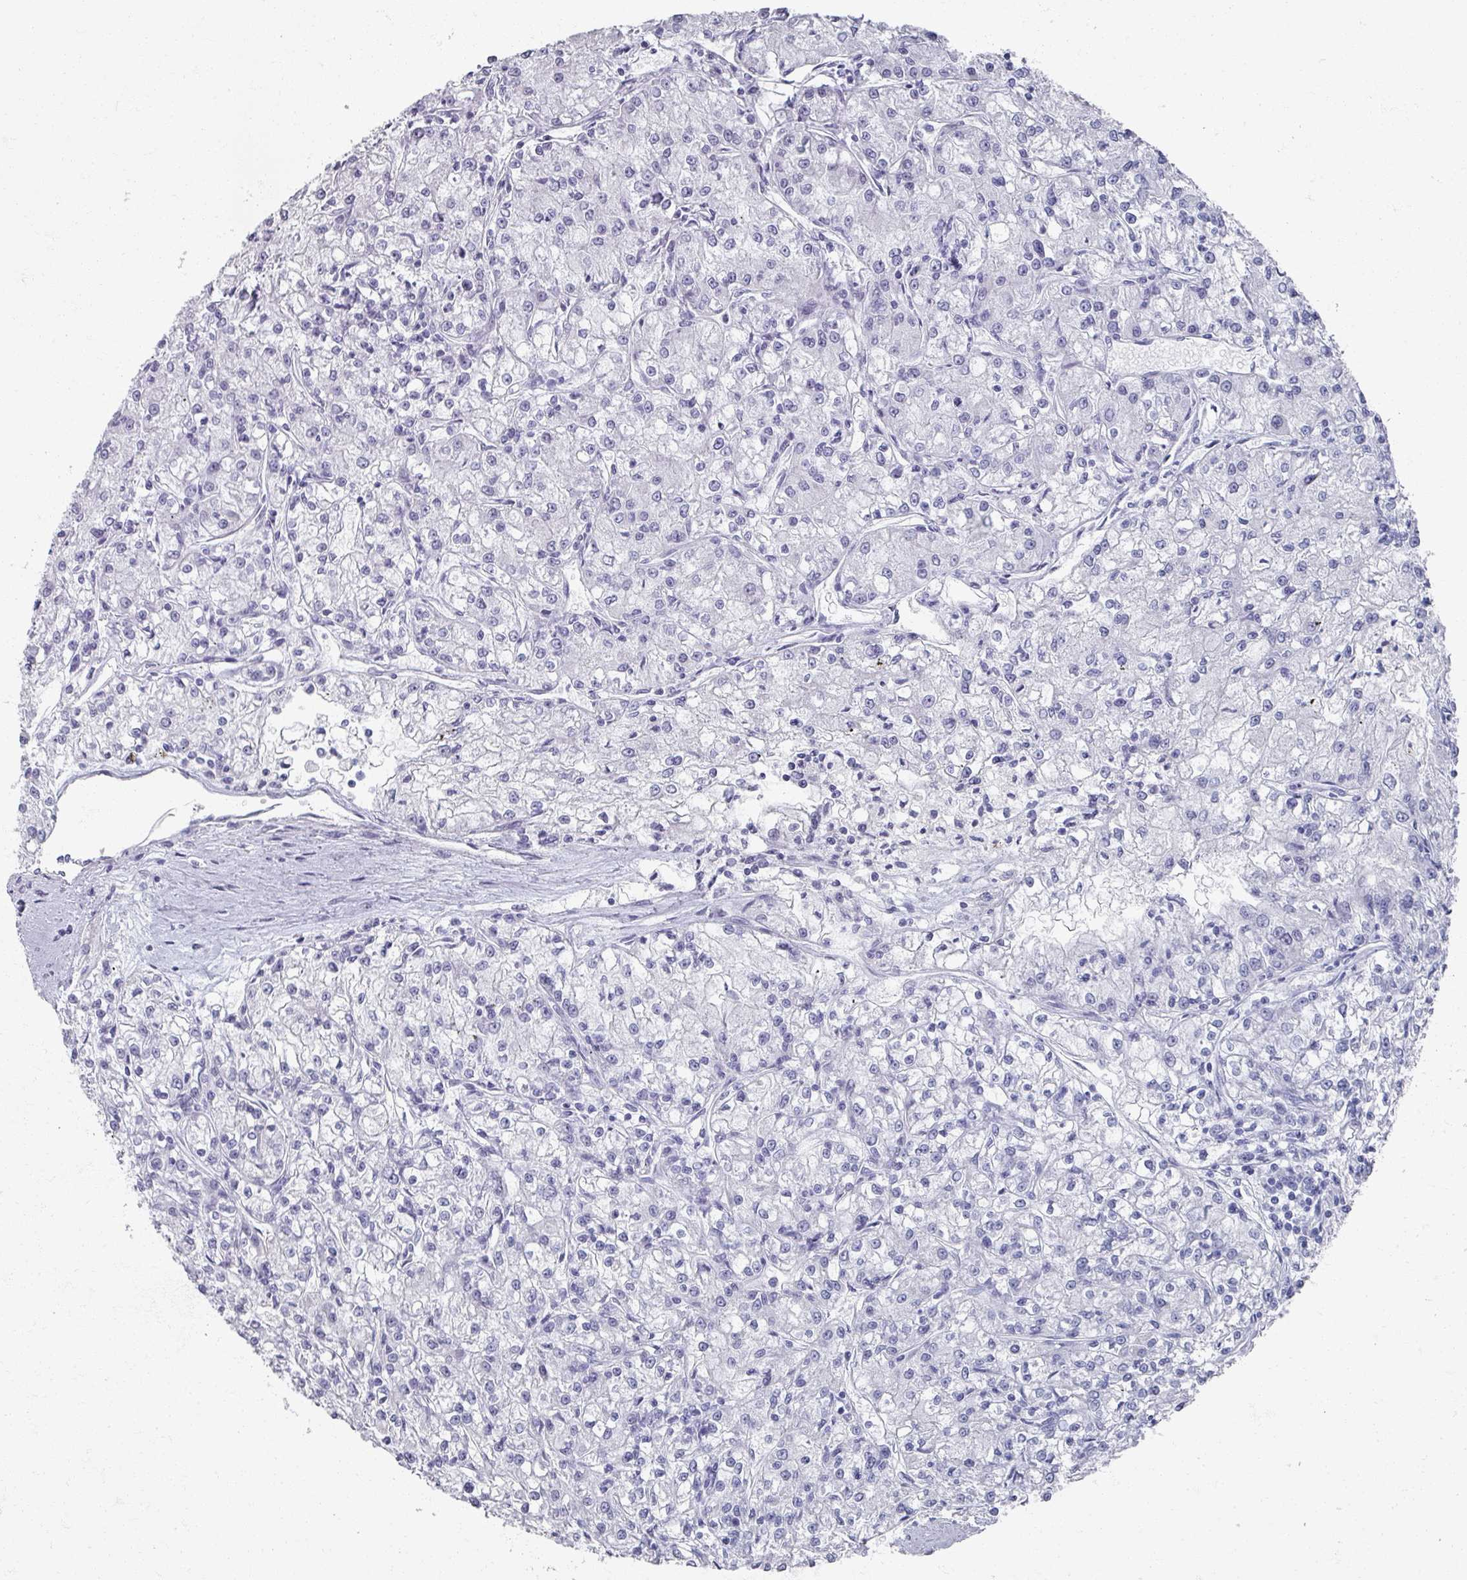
{"staining": {"intensity": "negative", "quantity": "none", "location": "none"}, "tissue": "renal cancer", "cell_type": "Tumor cells", "image_type": "cancer", "snomed": [{"axis": "morphology", "description": "Adenocarcinoma, NOS"}, {"axis": "topography", "description": "Kidney"}], "caption": "DAB immunohistochemical staining of adenocarcinoma (renal) displays no significant staining in tumor cells.", "gene": "OMG", "patient": {"sex": "female", "age": 59}}